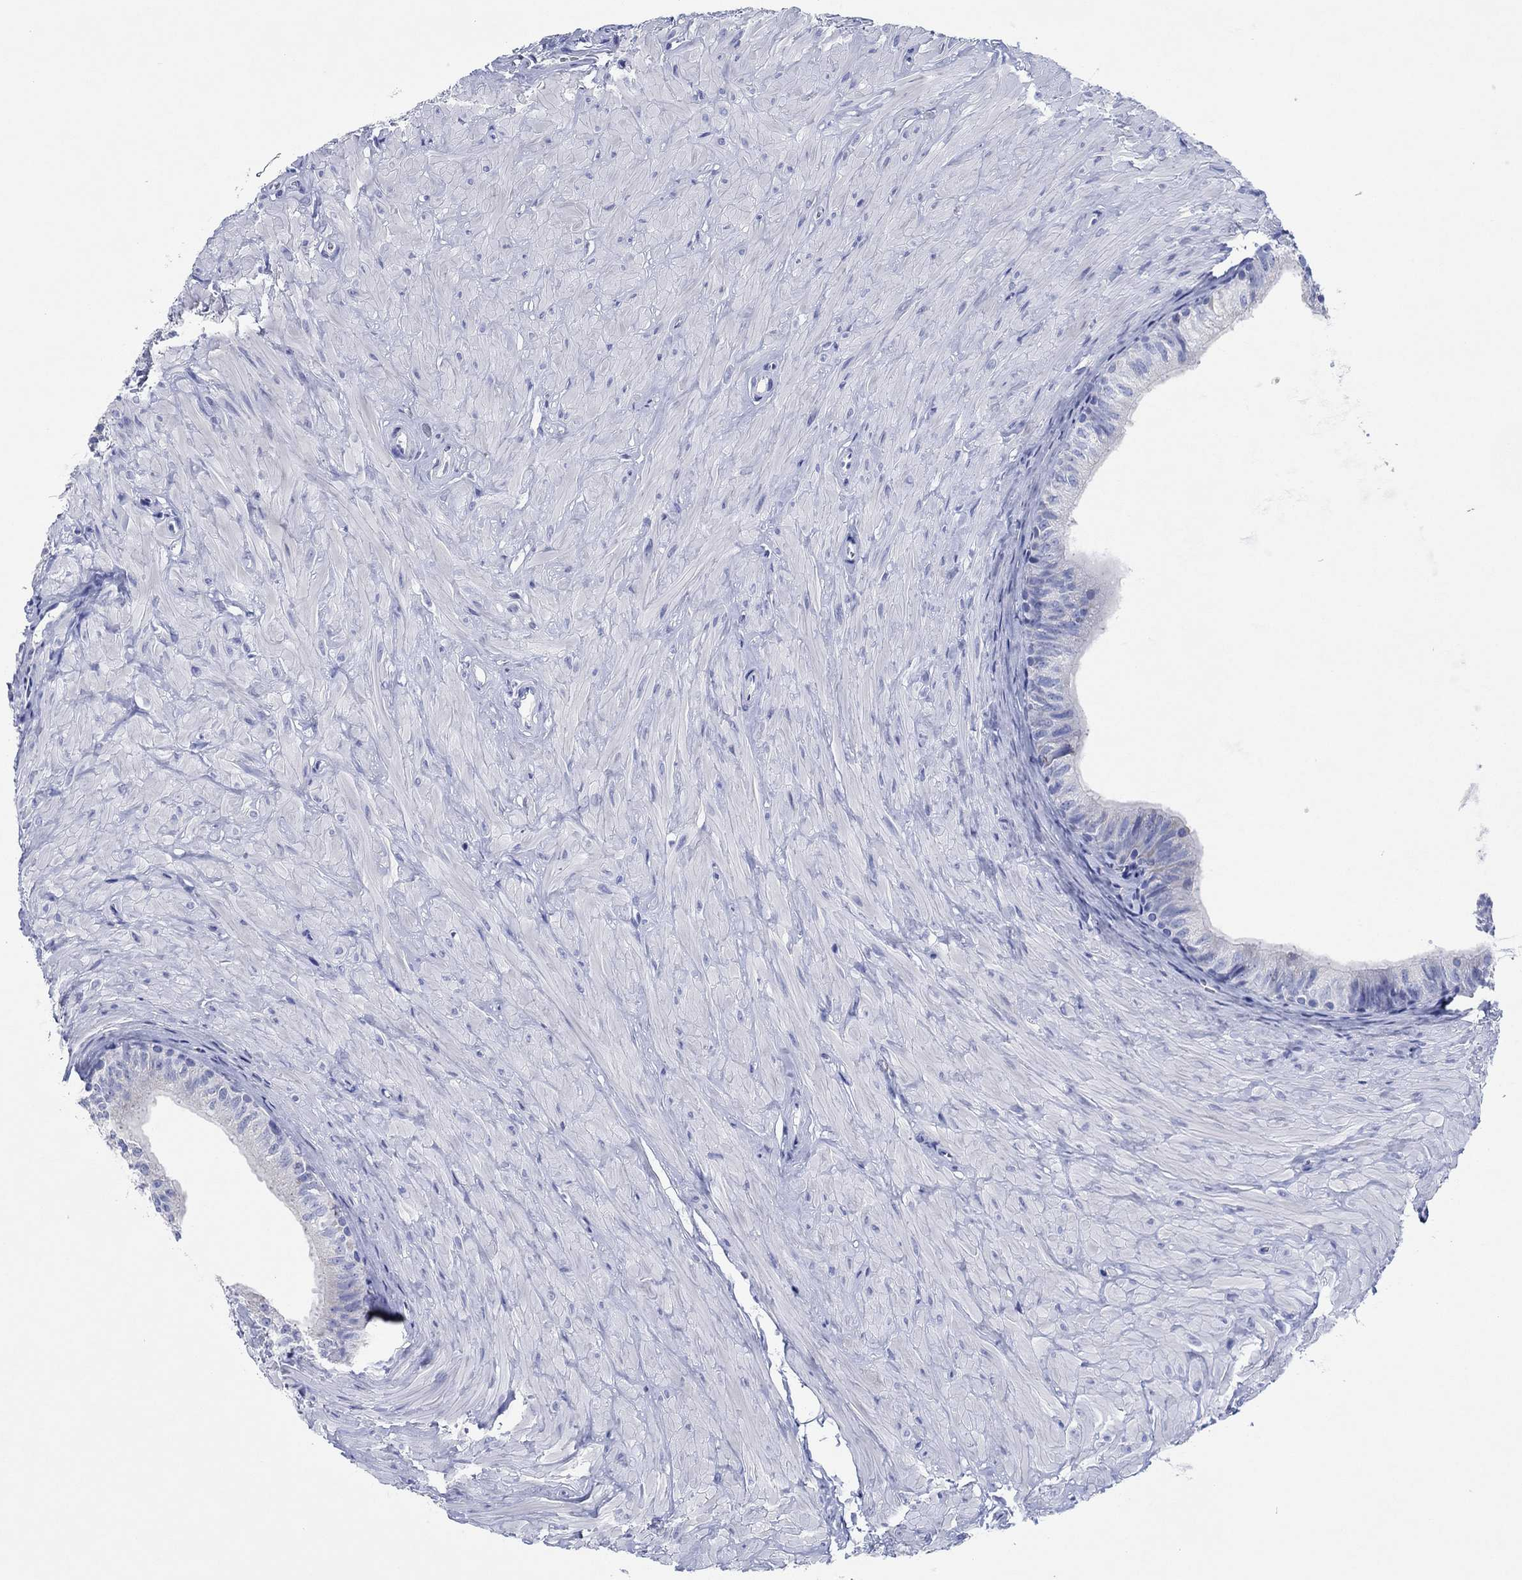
{"staining": {"intensity": "negative", "quantity": "none", "location": "none"}, "tissue": "epididymis", "cell_type": "Glandular cells", "image_type": "normal", "snomed": [{"axis": "morphology", "description": "Normal tissue, NOS"}, {"axis": "topography", "description": "Epididymis"}, {"axis": "topography", "description": "Vas deferens"}], "caption": "A high-resolution histopathology image shows IHC staining of unremarkable epididymis, which reveals no significant expression in glandular cells.", "gene": "HCRT", "patient": {"sex": "male", "age": 23}}